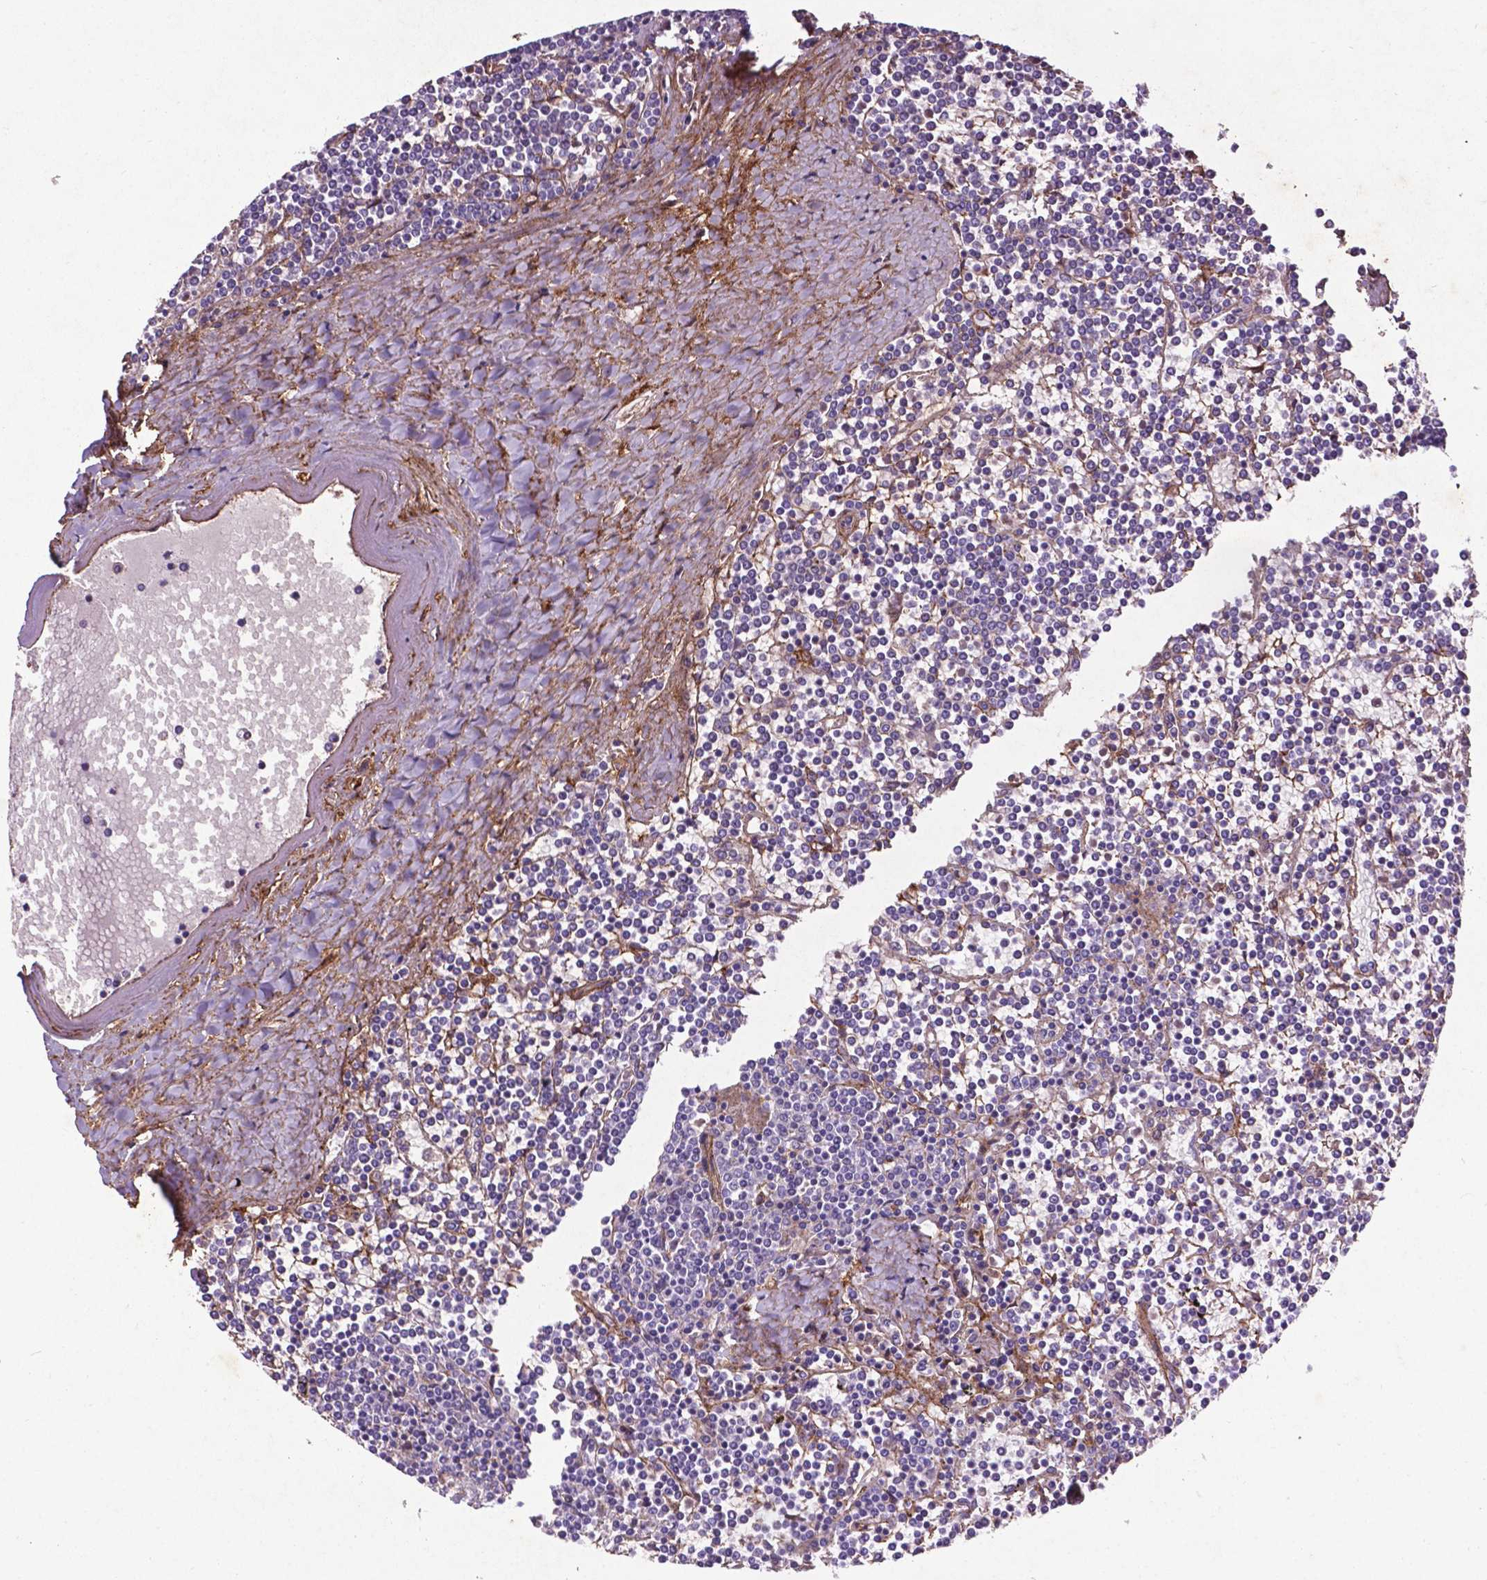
{"staining": {"intensity": "negative", "quantity": "none", "location": "none"}, "tissue": "lymphoma", "cell_type": "Tumor cells", "image_type": "cancer", "snomed": [{"axis": "morphology", "description": "Malignant lymphoma, non-Hodgkin's type, Low grade"}, {"axis": "topography", "description": "Spleen"}], "caption": "The micrograph reveals no significant positivity in tumor cells of malignant lymphoma, non-Hodgkin's type (low-grade).", "gene": "RRAS", "patient": {"sex": "female", "age": 19}}